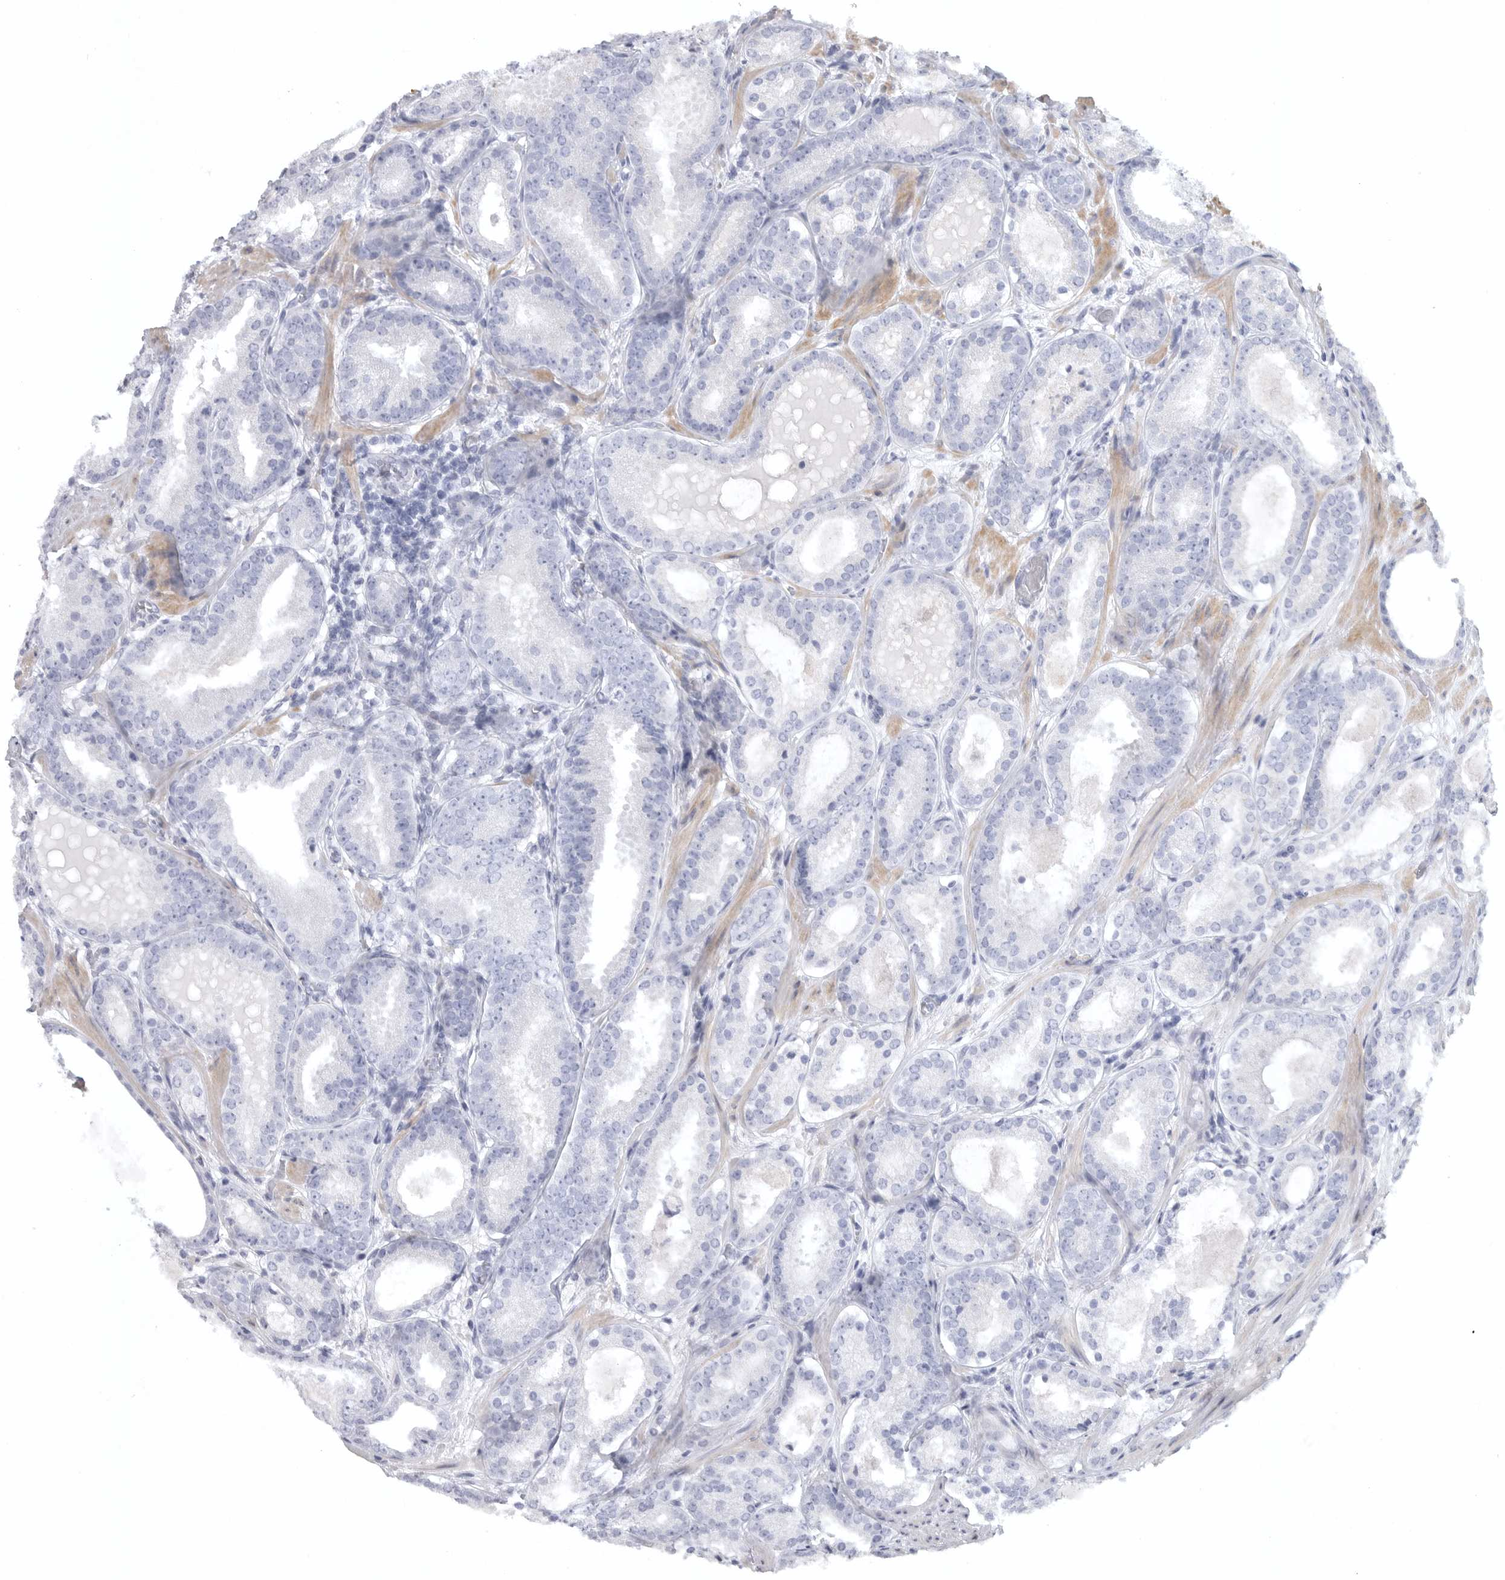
{"staining": {"intensity": "negative", "quantity": "none", "location": "none"}, "tissue": "prostate cancer", "cell_type": "Tumor cells", "image_type": "cancer", "snomed": [{"axis": "morphology", "description": "Adenocarcinoma, Low grade"}, {"axis": "topography", "description": "Prostate"}], "caption": "Immunohistochemistry image of human low-grade adenocarcinoma (prostate) stained for a protein (brown), which shows no positivity in tumor cells. Nuclei are stained in blue.", "gene": "TNR", "patient": {"sex": "male", "age": 69}}